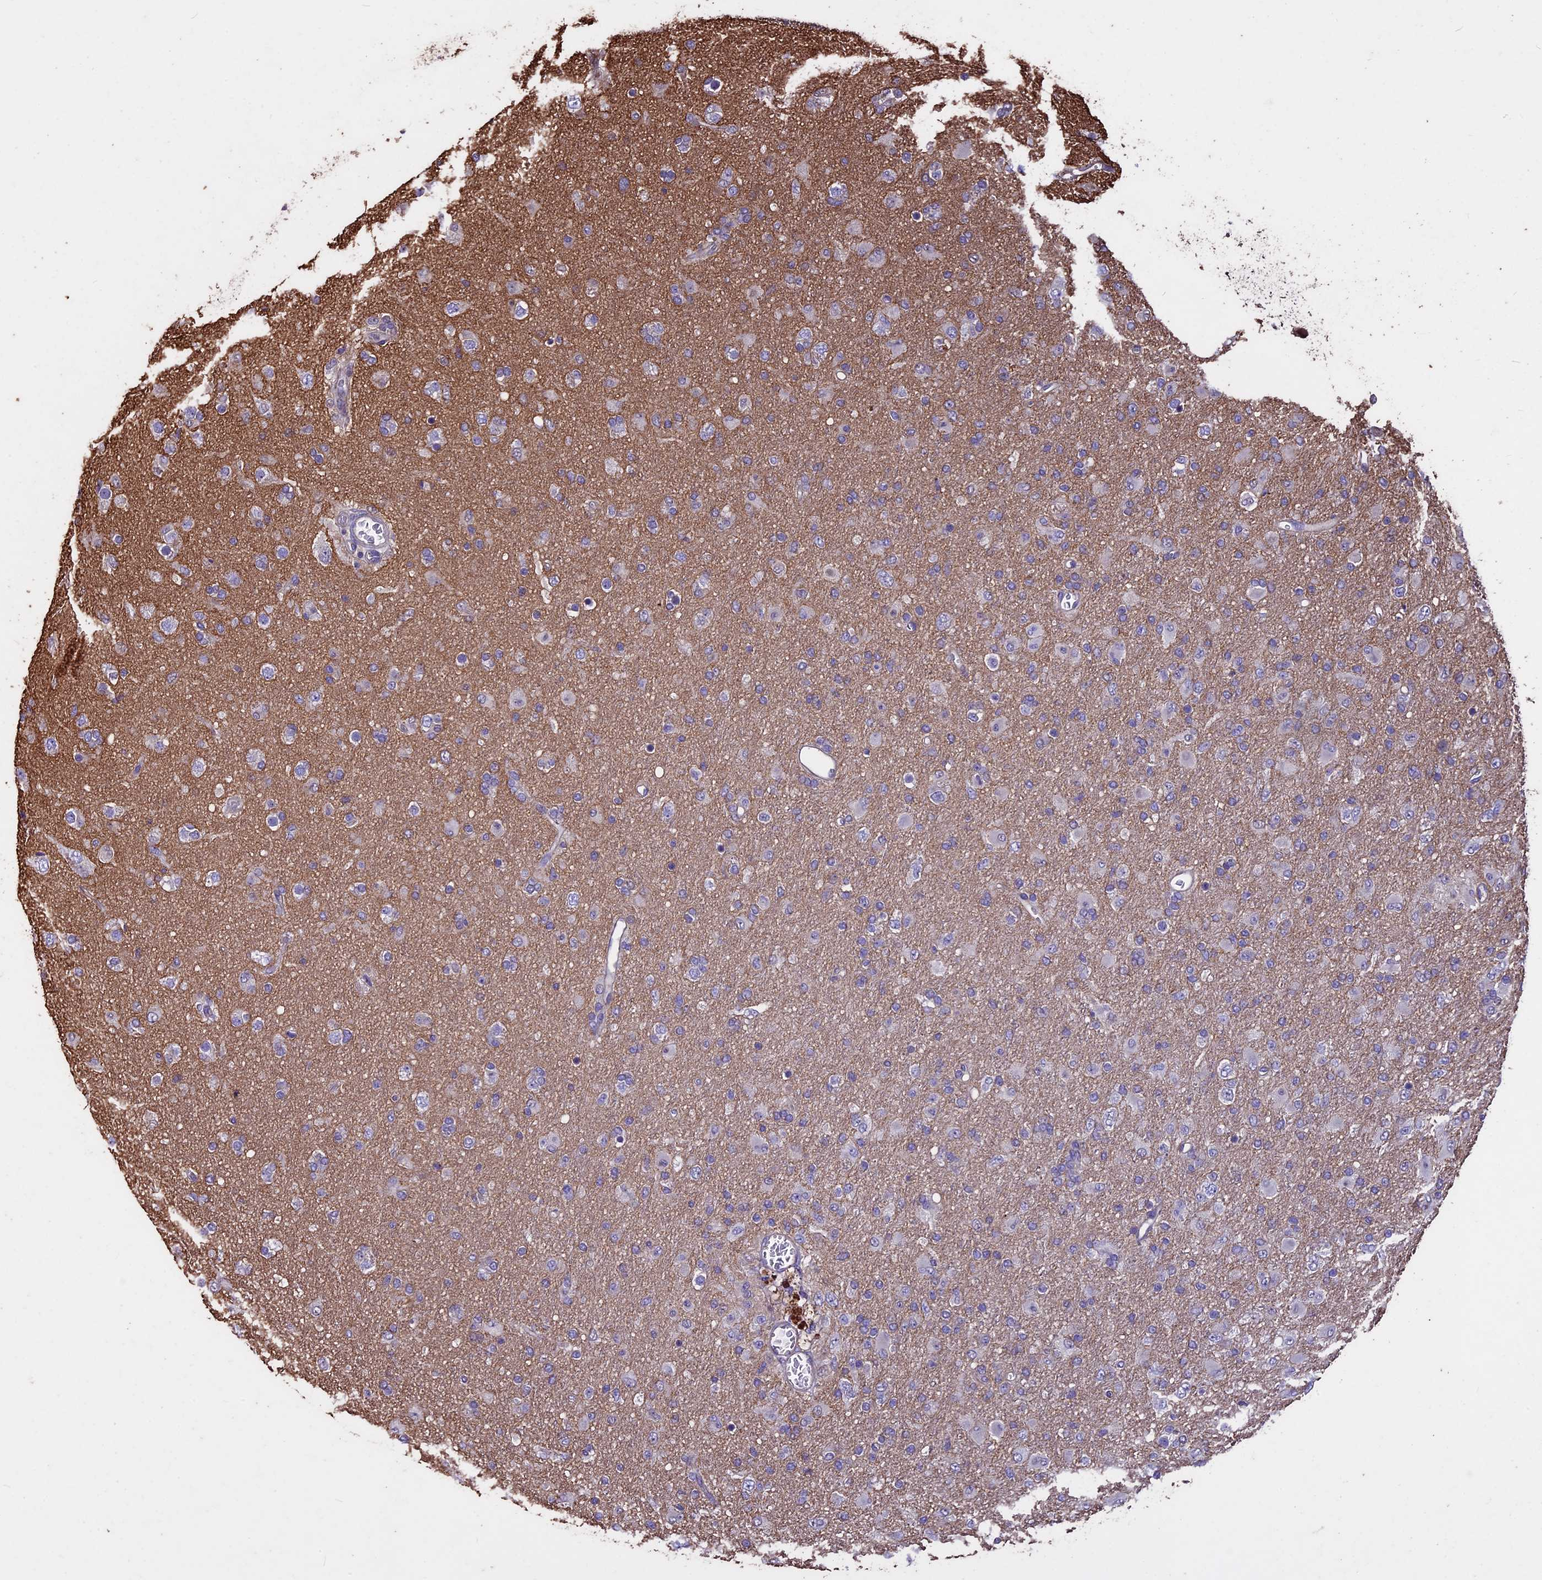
{"staining": {"intensity": "negative", "quantity": "none", "location": "none"}, "tissue": "glioma", "cell_type": "Tumor cells", "image_type": "cancer", "snomed": [{"axis": "morphology", "description": "Glioma, malignant, Low grade"}, {"axis": "topography", "description": "Brain"}], "caption": "IHC histopathology image of human glioma stained for a protein (brown), which demonstrates no positivity in tumor cells.", "gene": "USB1", "patient": {"sex": "male", "age": 65}}